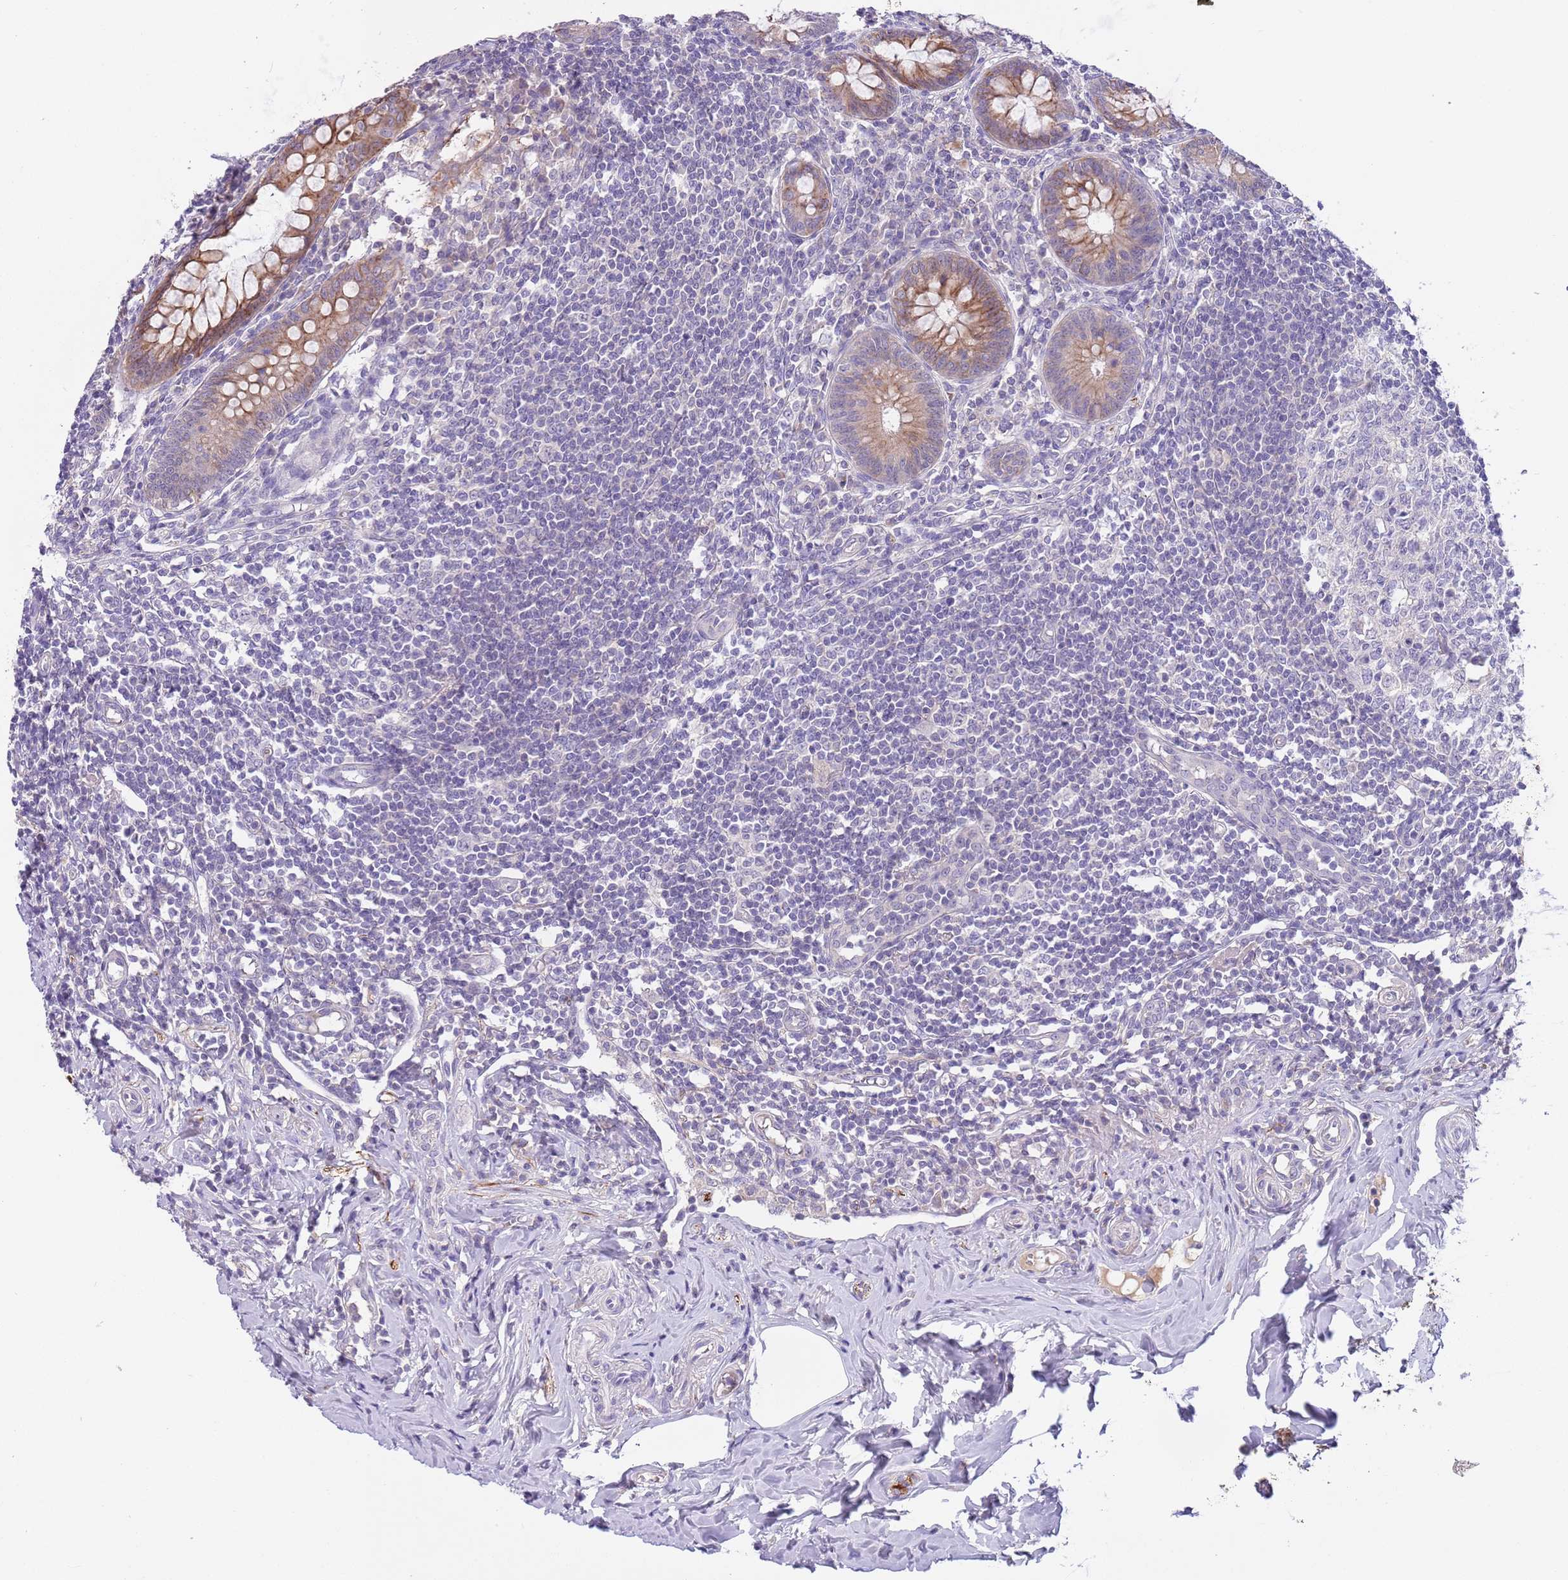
{"staining": {"intensity": "moderate", "quantity": ">75%", "location": "cytoplasmic/membranous"}, "tissue": "appendix", "cell_type": "Glandular cells", "image_type": "normal", "snomed": [{"axis": "morphology", "description": "Normal tissue, NOS"}, {"axis": "topography", "description": "Appendix"}], "caption": "This micrograph exhibits benign appendix stained with immunohistochemistry (IHC) to label a protein in brown. The cytoplasmic/membranous of glandular cells show moderate positivity for the protein. Nuclei are counter-stained blue.", "gene": "CFAP73", "patient": {"sex": "female", "age": 33}}